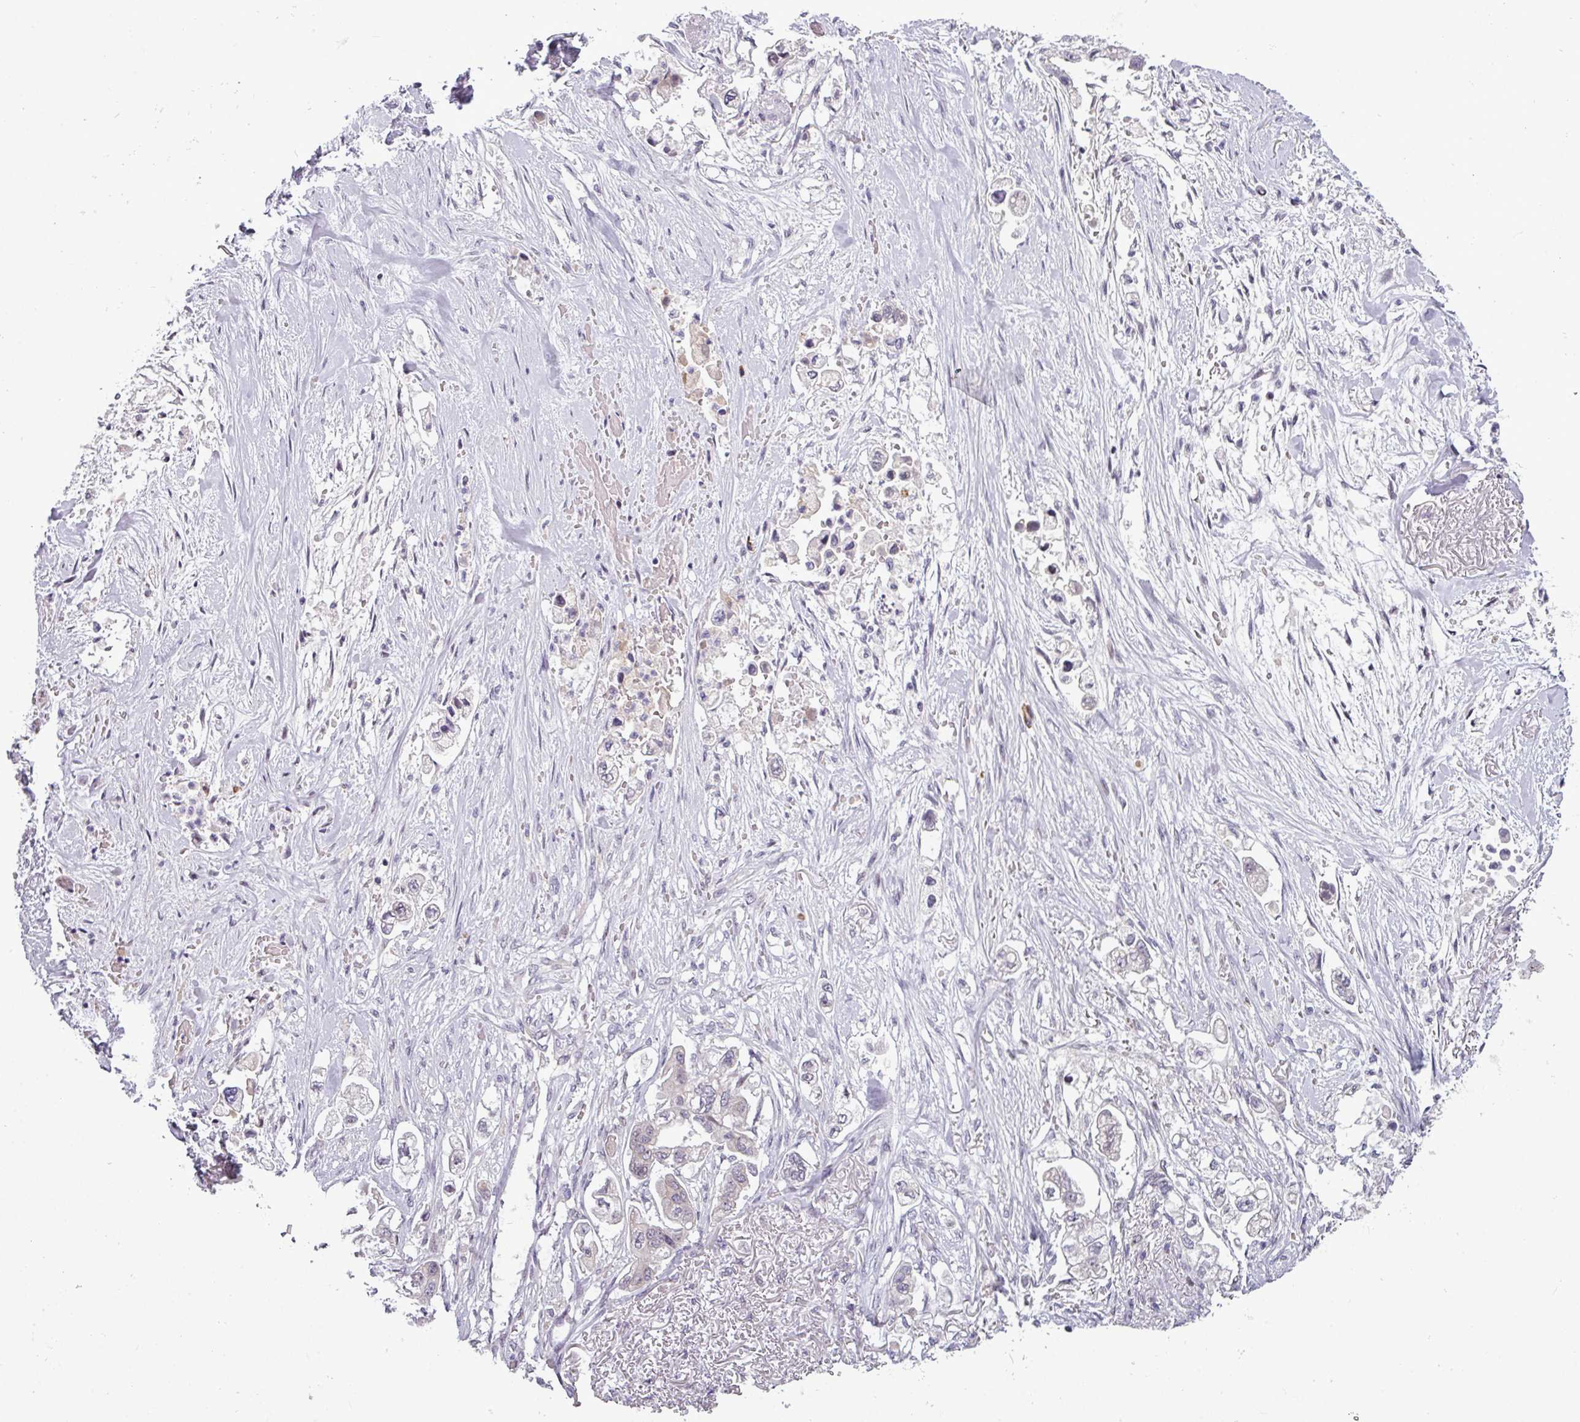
{"staining": {"intensity": "negative", "quantity": "none", "location": "none"}, "tissue": "stomach cancer", "cell_type": "Tumor cells", "image_type": "cancer", "snomed": [{"axis": "morphology", "description": "Adenocarcinoma, NOS"}, {"axis": "topography", "description": "Stomach"}], "caption": "Immunohistochemical staining of human stomach adenocarcinoma reveals no significant expression in tumor cells.", "gene": "SLC66A2", "patient": {"sex": "male", "age": 62}}